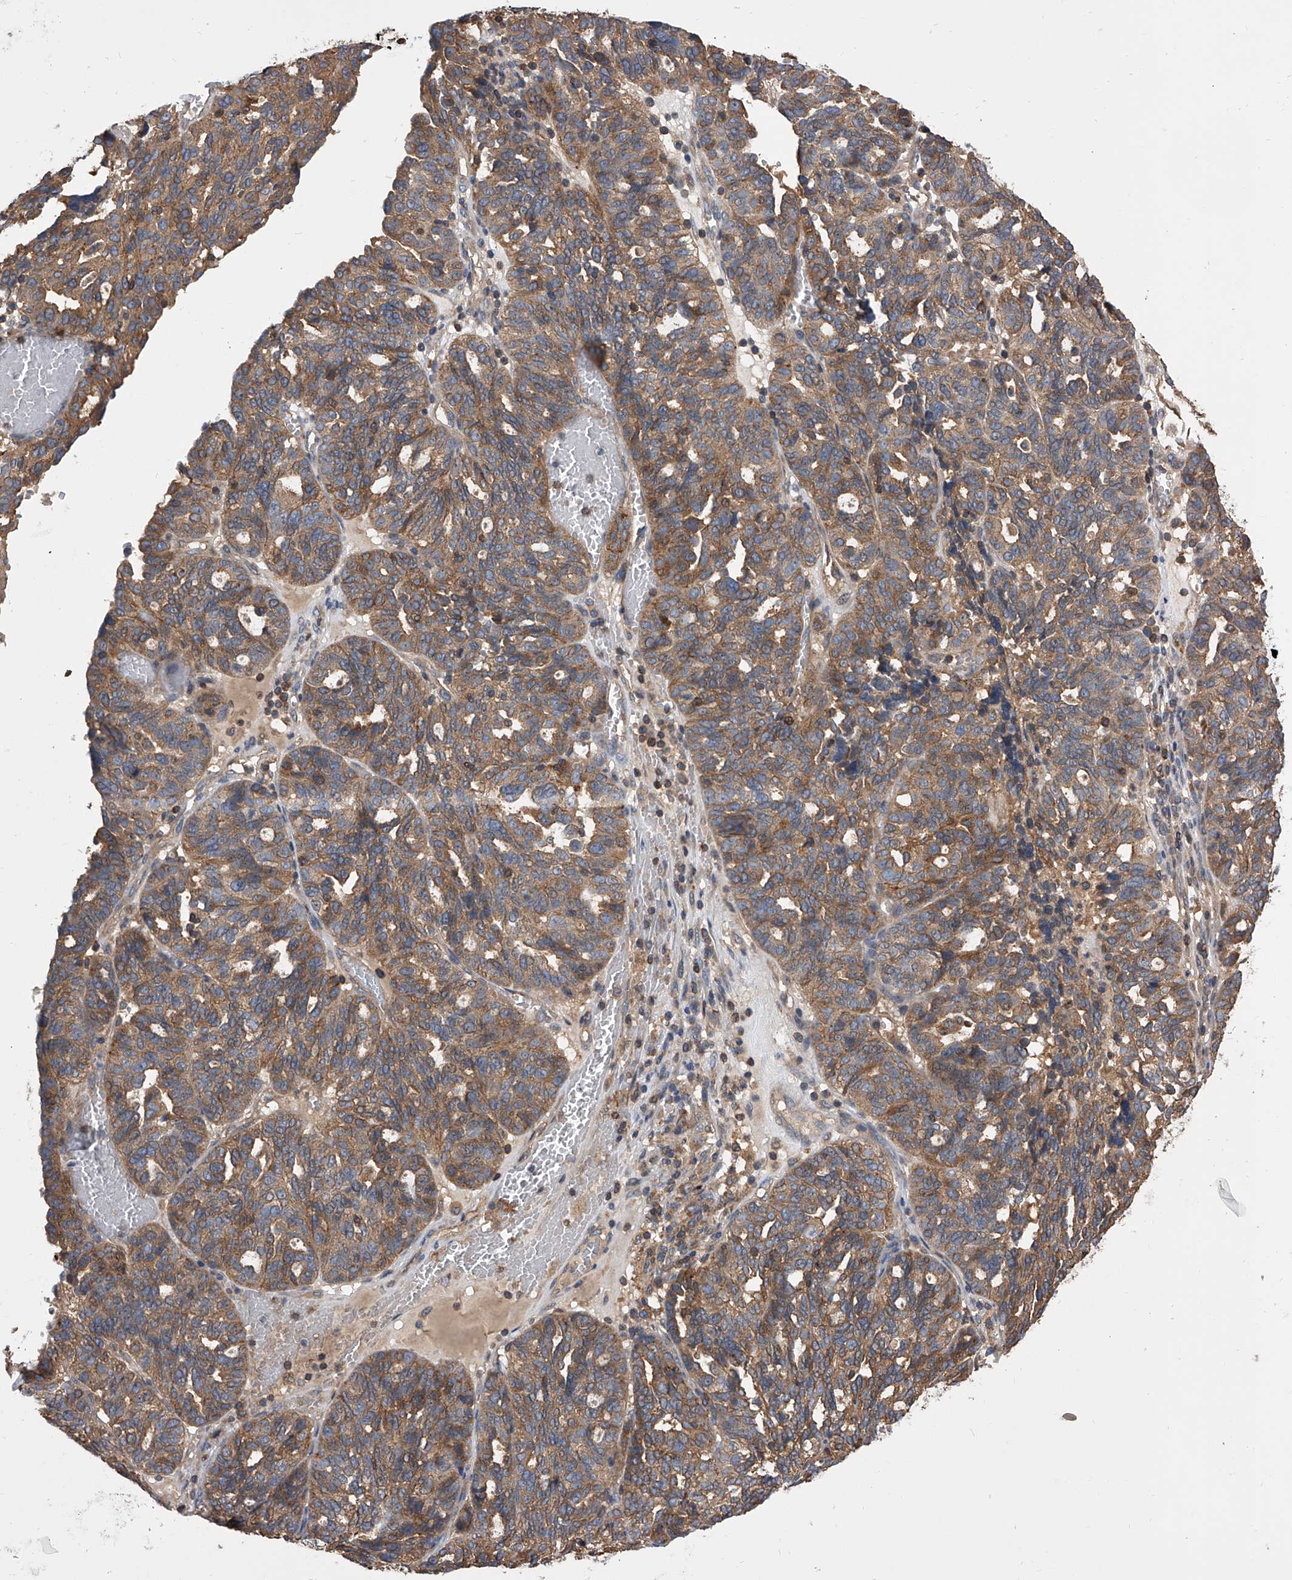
{"staining": {"intensity": "moderate", "quantity": ">75%", "location": "cytoplasmic/membranous"}, "tissue": "ovarian cancer", "cell_type": "Tumor cells", "image_type": "cancer", "snomed": [{"axis": "morphology", "description": "Cystadenocarcinoma, serous, NOS"}, {"axis": "topography", "description": "Ovary"}], "caption": "There is medium levels of moderate cytoplasmic/membranous staining in tumor cells of serous cystadenocarcinoma (ovarian), as demonstrated by immunohistochemical staining (brown color).", "gene": "CUL7", "patient": {"sex": "female", "age": 59}}